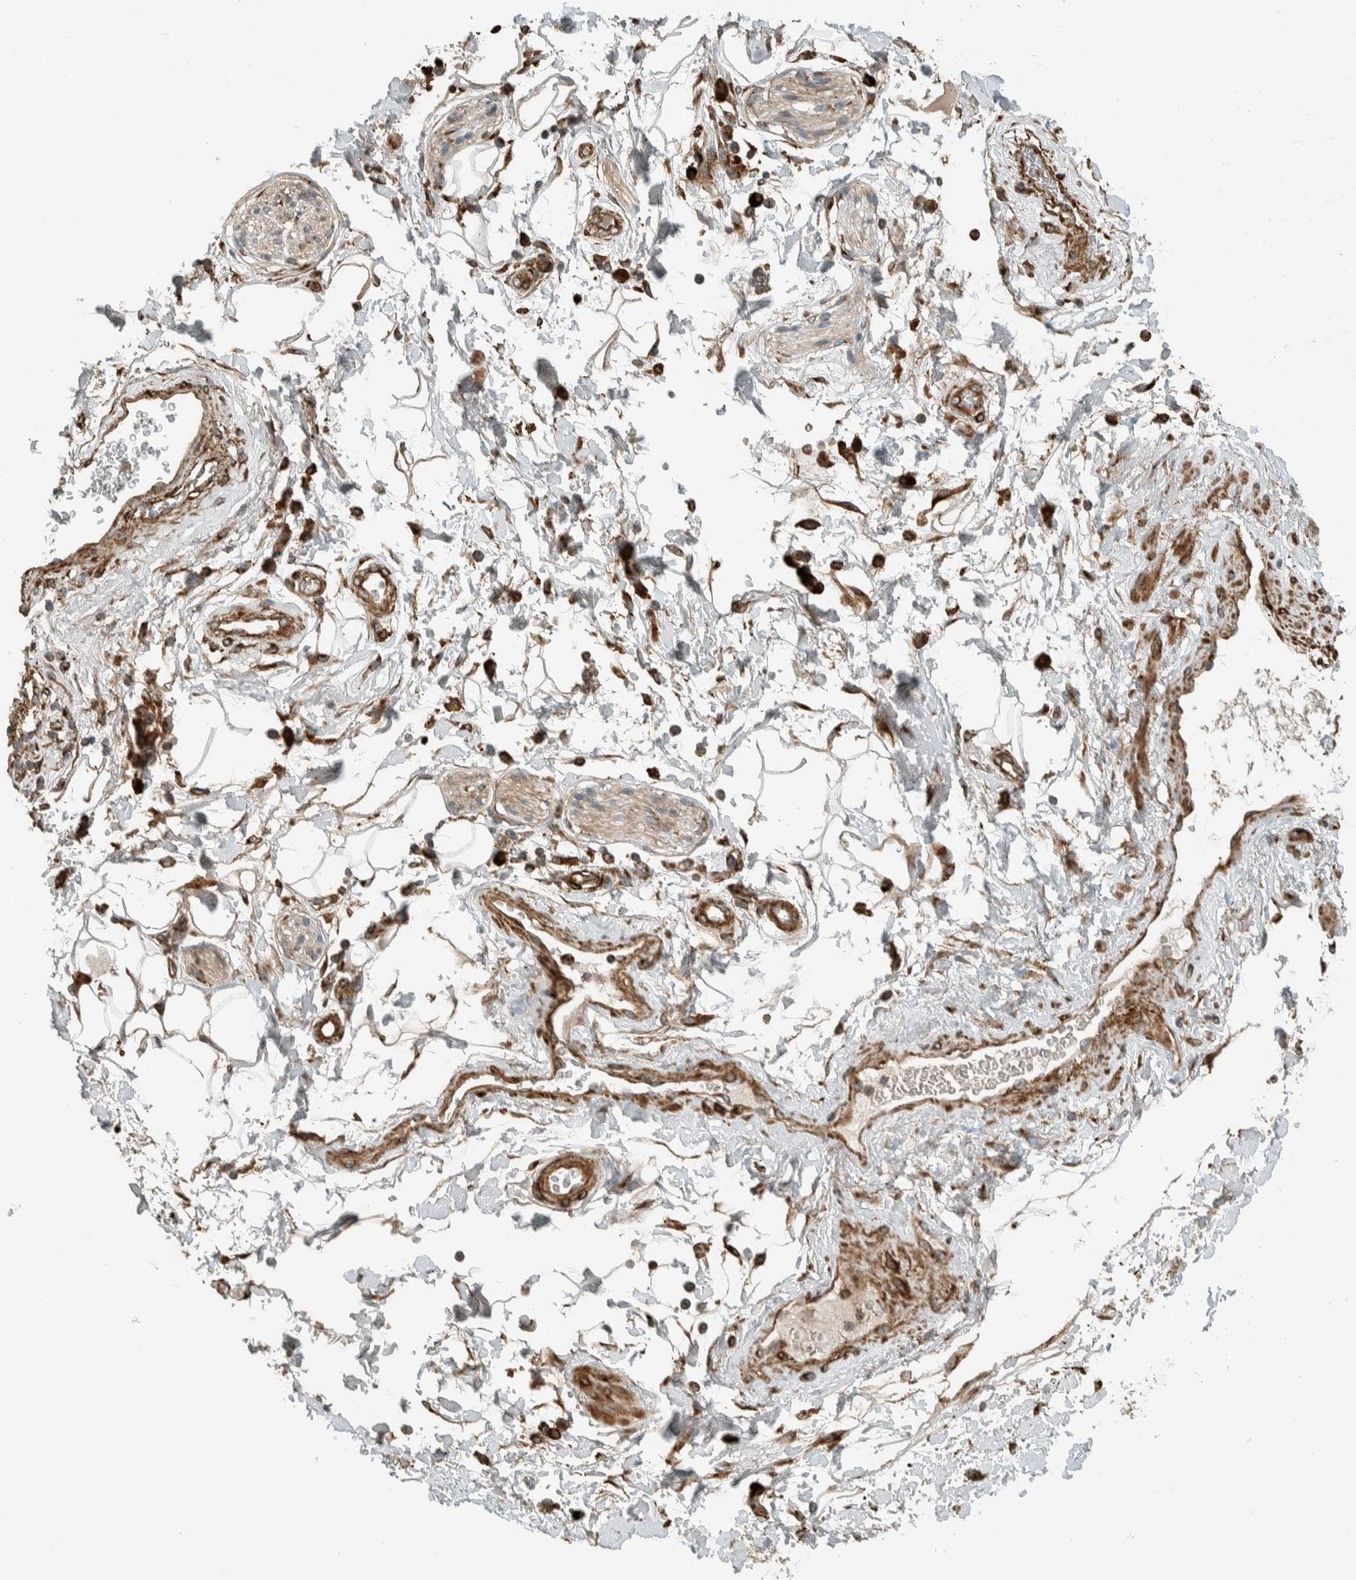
{"staining": {"intensity": "moderate", "quantity": "25%-75%", "location": "cytoplasmic/membranous"}, "tissue": "adipose tissue", "cell_type": "Adipocytes", "image_type": "normal", "snomed": [{"axis": "morphology", "description": "Normal tissue, NOS"}, {"axis": "topography", "description": "Soft tissue"}, {"axis": "topography", "description": "Peripheral nerve tissue"}], "caption": "DAB immunohistochemical staining of benign adipose tissue demonstrates moderate cytoplasmic/membranous protein staining in about 25%-75% of adipocytes. Nuclei are stained in blue.", "gene": "EXOC7", "patient": {"sex": "female", "age": 71}}